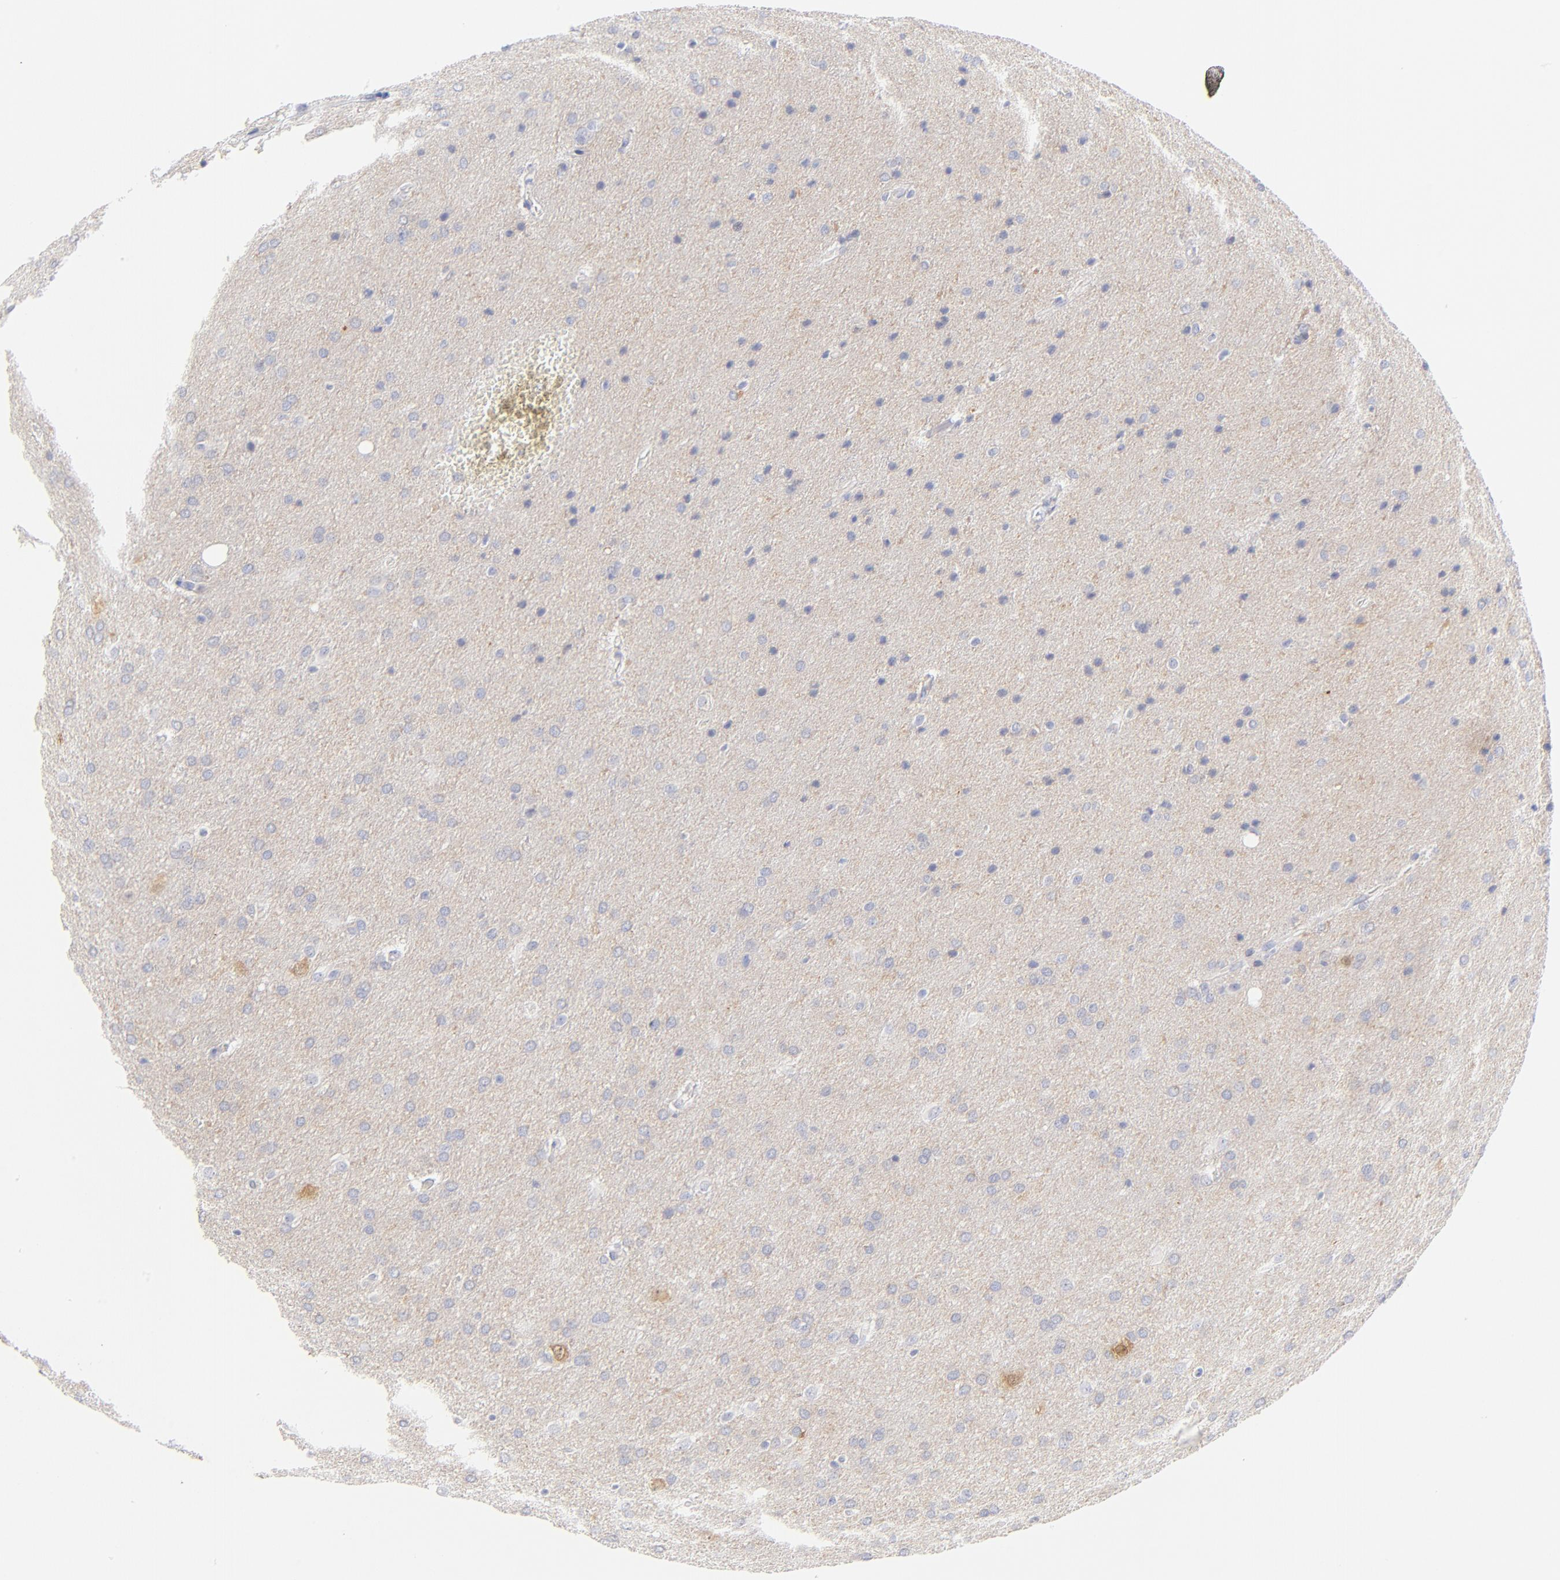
{"staining": {"intensity": "negative", "quantity": "none", "location": "none"}, "tissue": "glioma", "cell_type": "Tumor cells", "image_type": "cancer", "snomed": [{"axis": "morphology", "description": "Glioma, malignant, Low grade"}, {"axis": "topography", "description": "Brain"}], "caption": "Tumor cells show no significant expression in glioma.", "gene": "SULT4A1", "patient": {"sex": "female", "age": 32}}